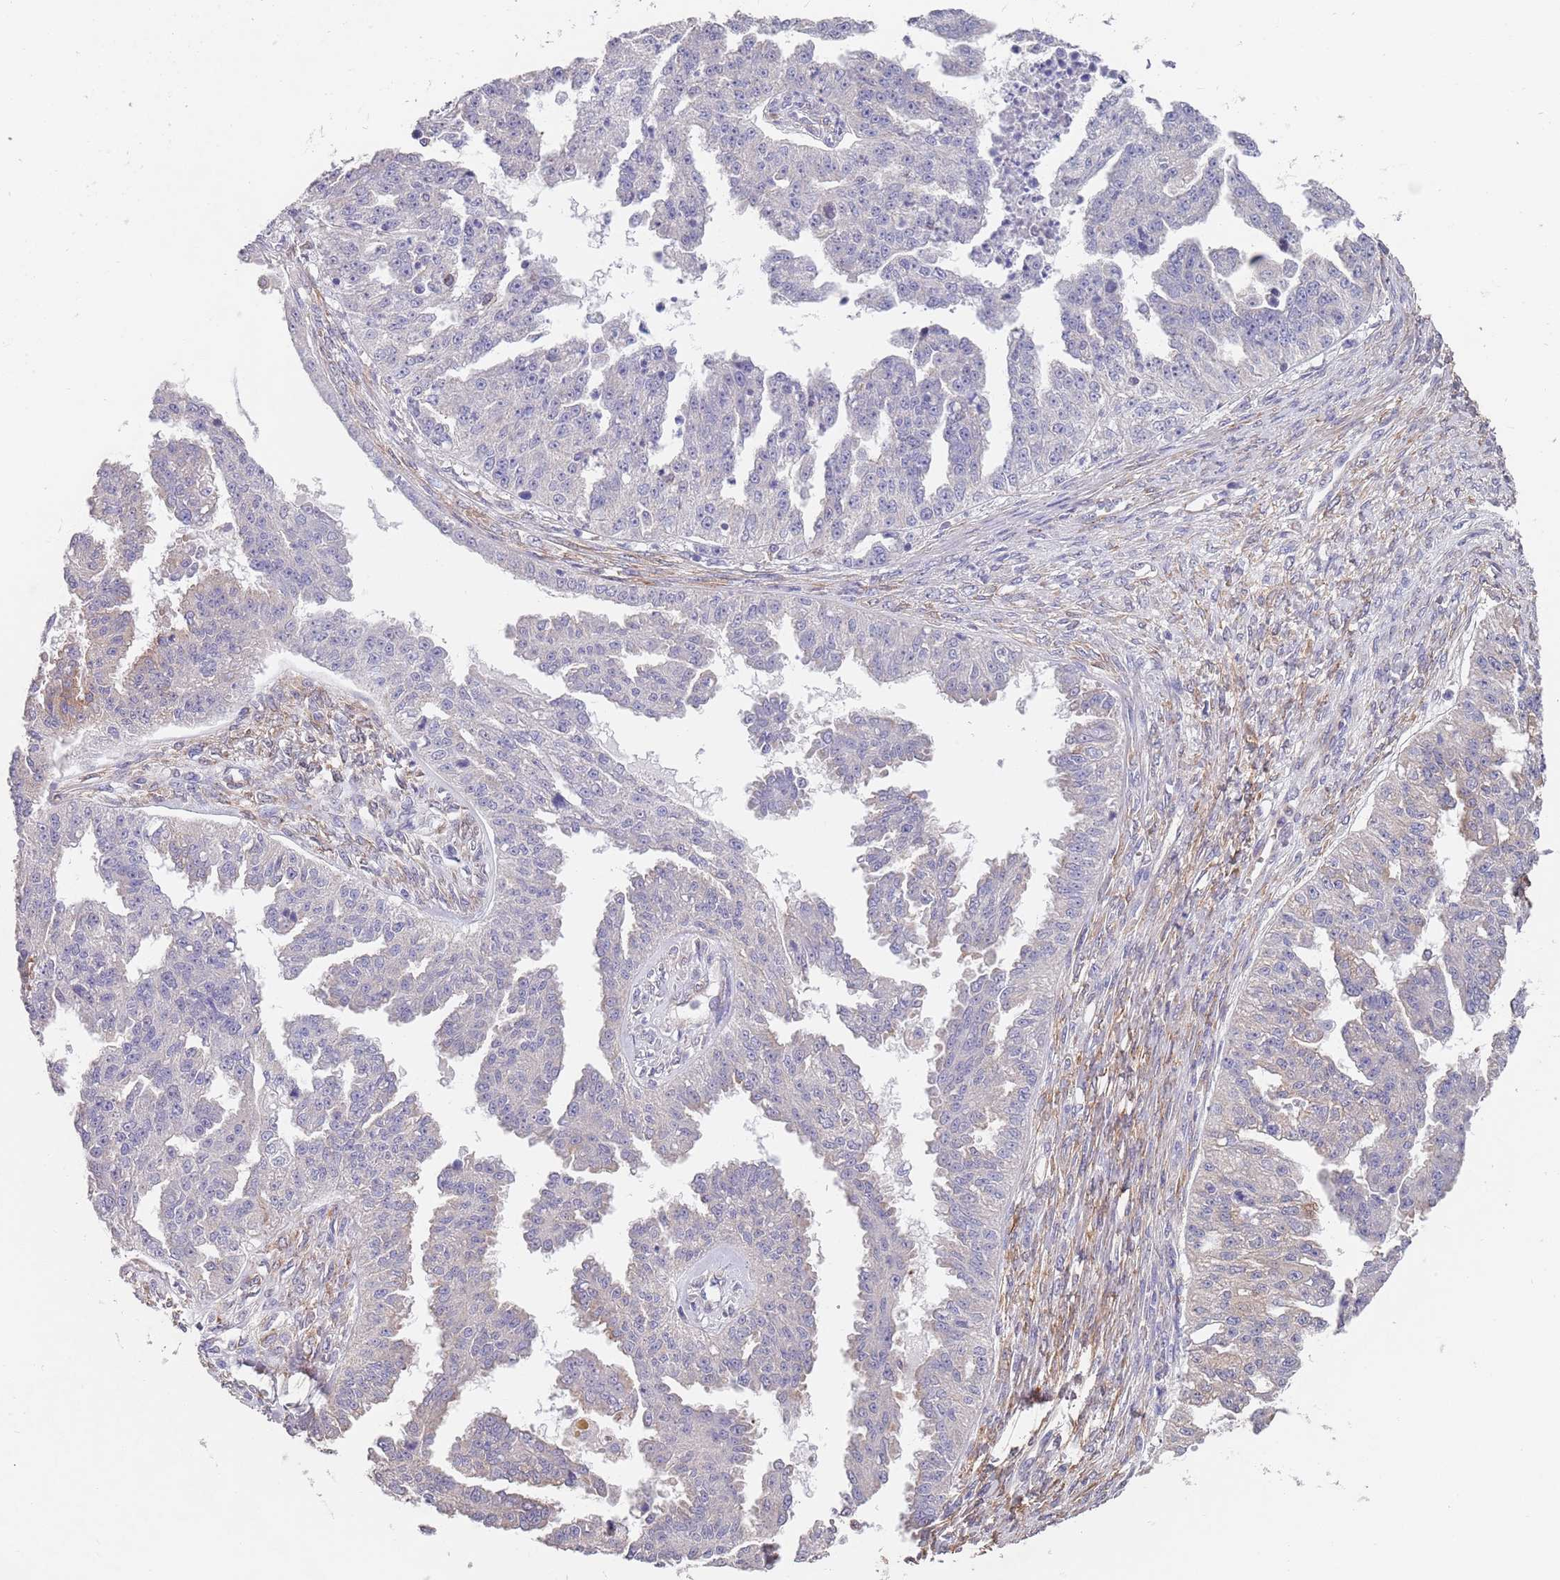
{"staining": {"intensity": "weak", "quantity": "<25%", "location": "cytoplasmic/membranous"}, "tissue": "ovarian cancer", "cell_type": "Tumor cells", "image_type": "cancer", "snomed": [{"axis": "morphology", "description": "Cystadenocarcinoma, serous, NOS"}, {"axis": "topography", "description": "Ovary"}], "caption": "There is no significant positivity in tumor cells of serous cystadenocarcinoma (ovarian).", "gene": "ANK2", "patient": {"sex": "female", "age": 58}}